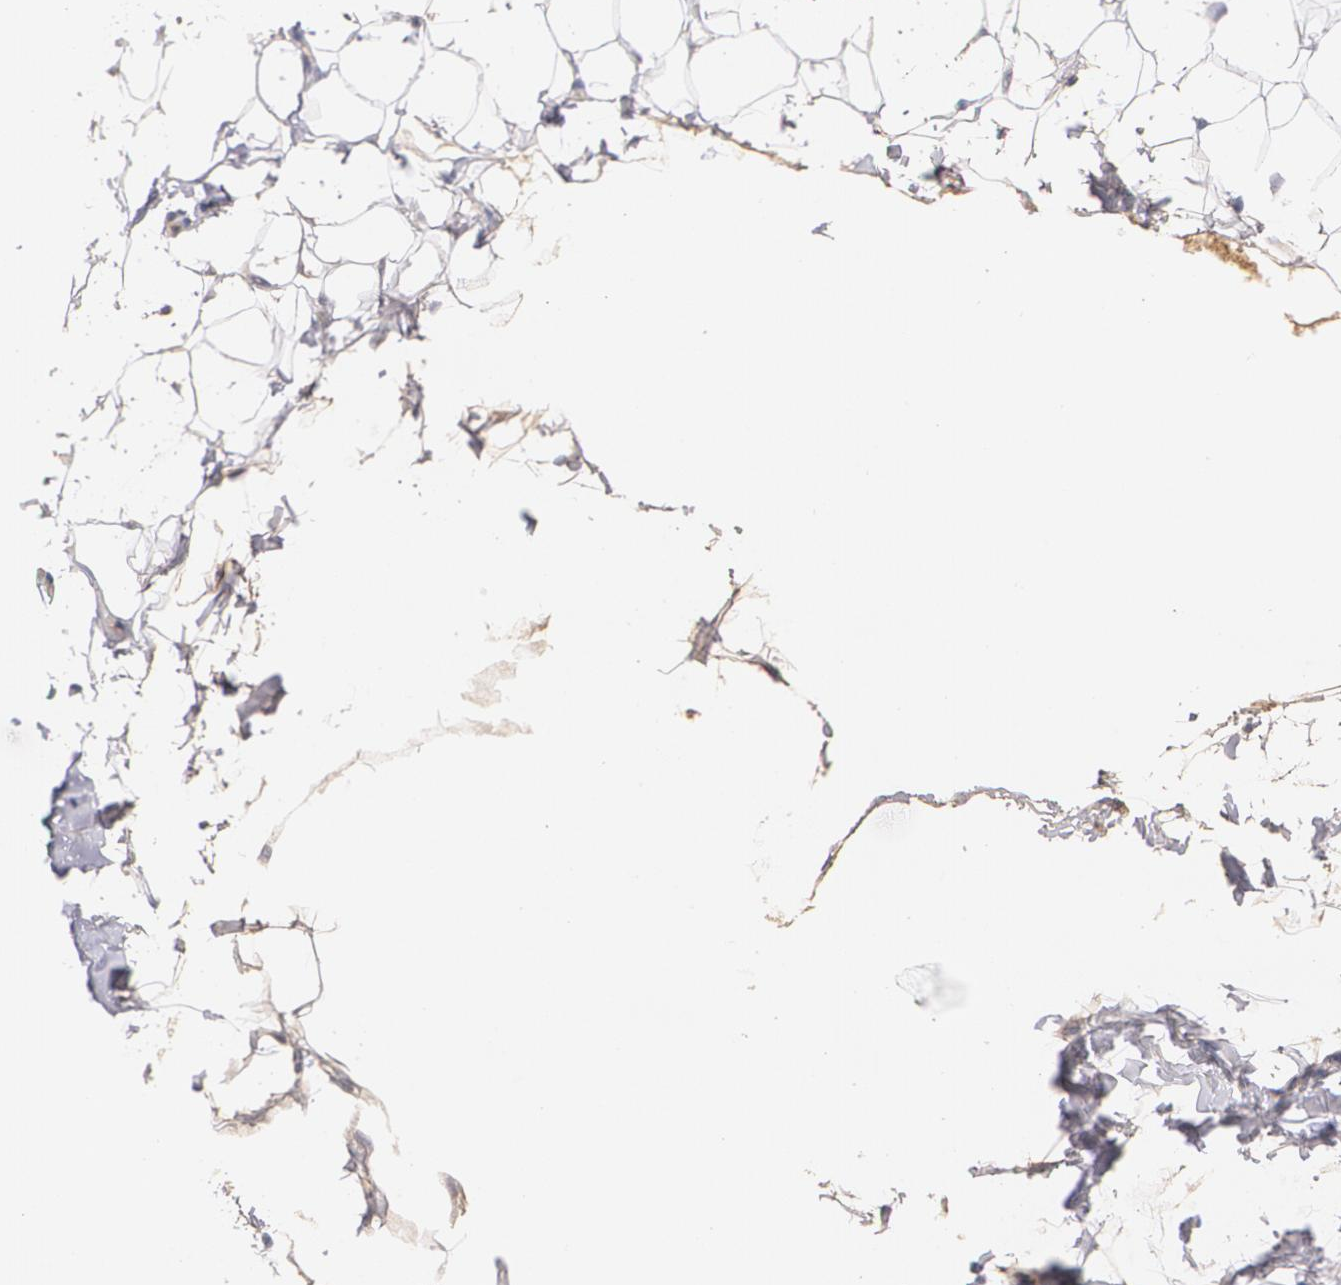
{"staining": {"intensity": "negative", "quantity": "none", "location": "none"}, "tissue": "adipose tissue", "cell_type": "Adipocytes", "image_type": "normal", "snomed": [{"axis": "morphology", "description": "Normal tissue, NOS"}, {"axis": "topography", "description": "Soft tissue"}], "caption": "Immunohistochemical staining of normal human adipose tissue reveals no significant positivity in adipocytes.", "gene": "AMBP", "patient": {"sex": "male", "age": 26}}